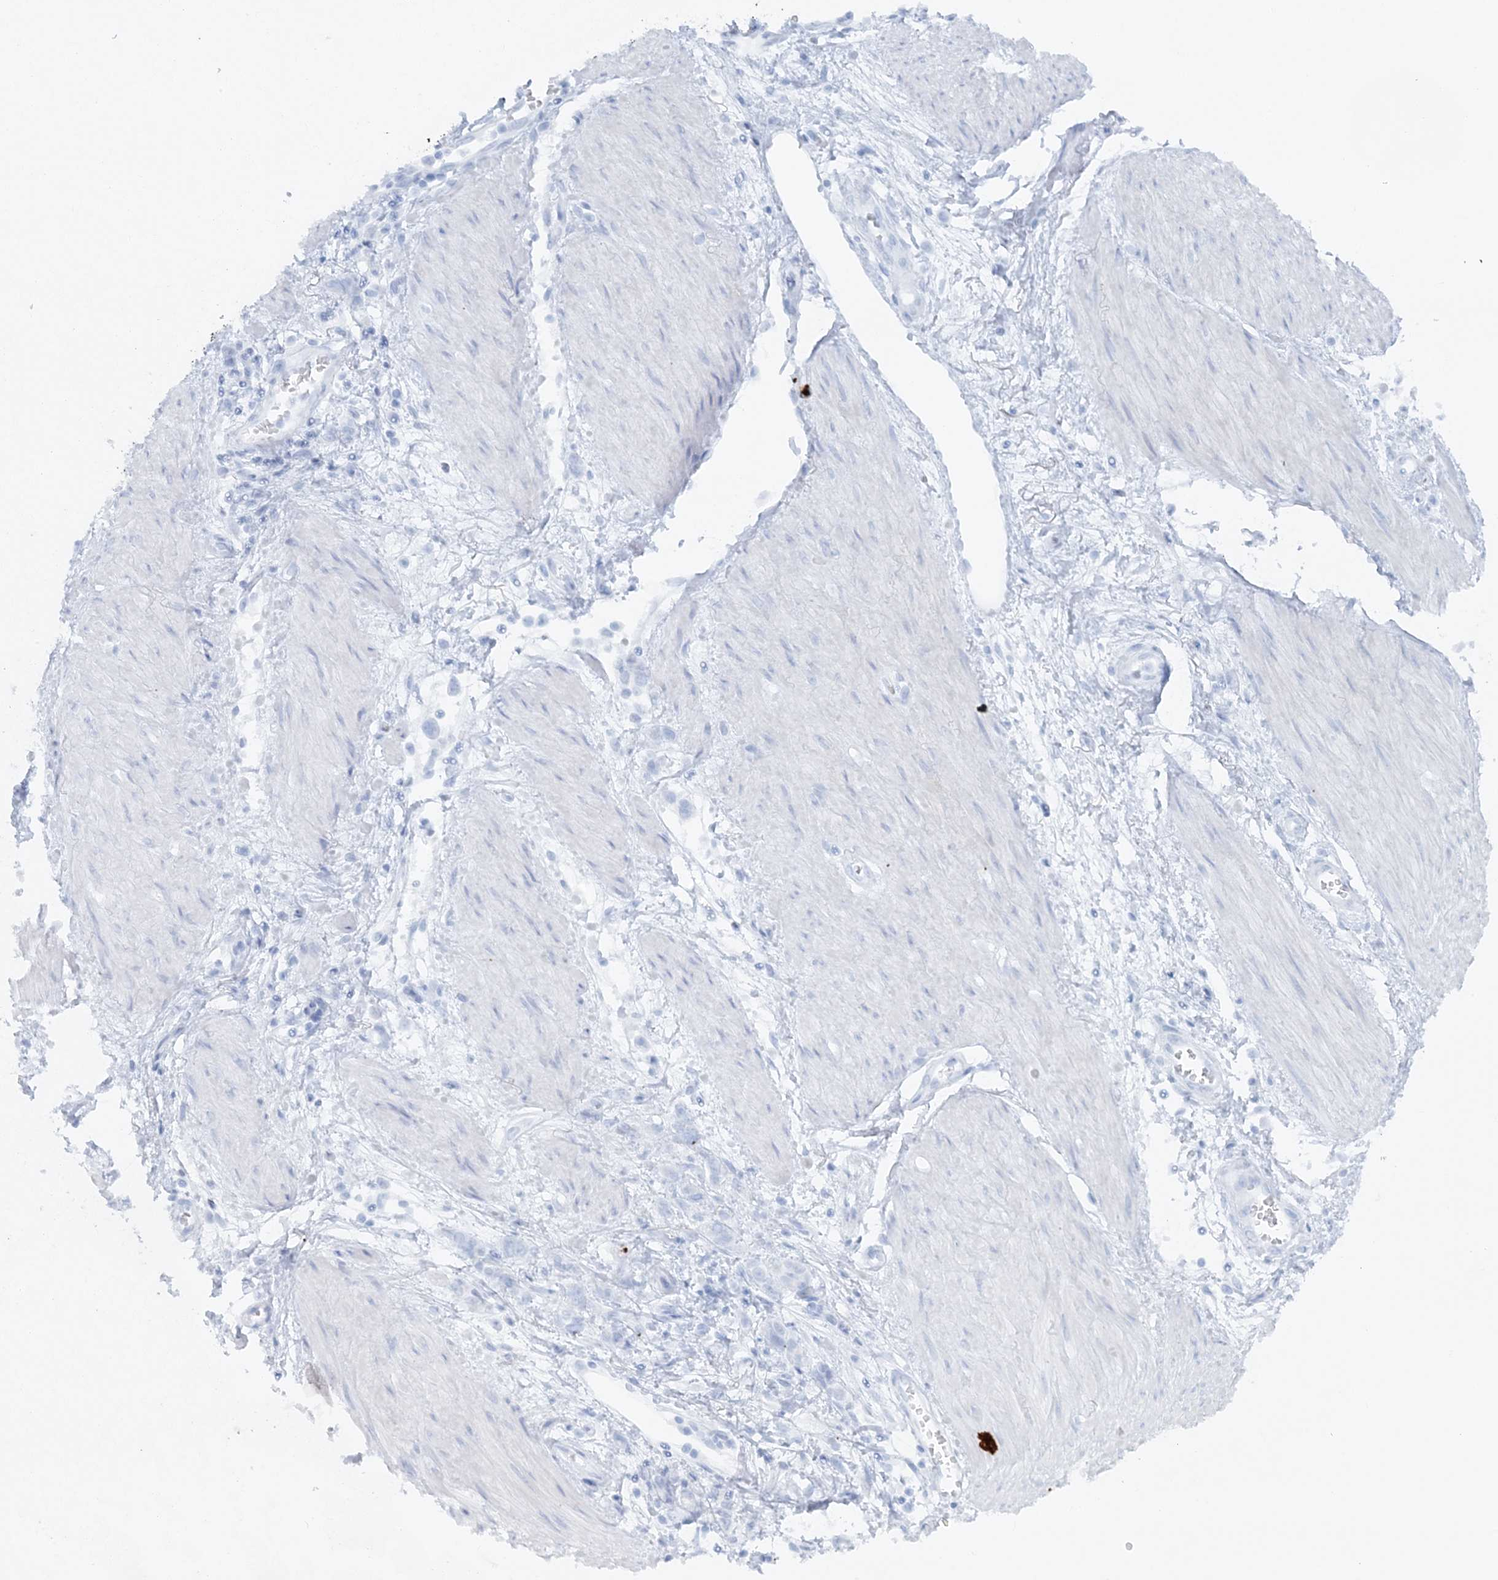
{"staining": {"intensity": "negative", "quantity": "none", "location": "none"}, "tissue": "stomach cancer", "cell_type": "Tumor cells", "image_type": "cancer", "snomed": [{"axis": "morphology", "description": "Adenocarcinoma, NOS"}, {"axis": "topography", "description": "Stomach"}], "caption": "Tumor cells are negative for protein expression in human stomach adenocarcinoma.", "gene": "ATP11A", "patient": {"sex": "female", "age": 76}}